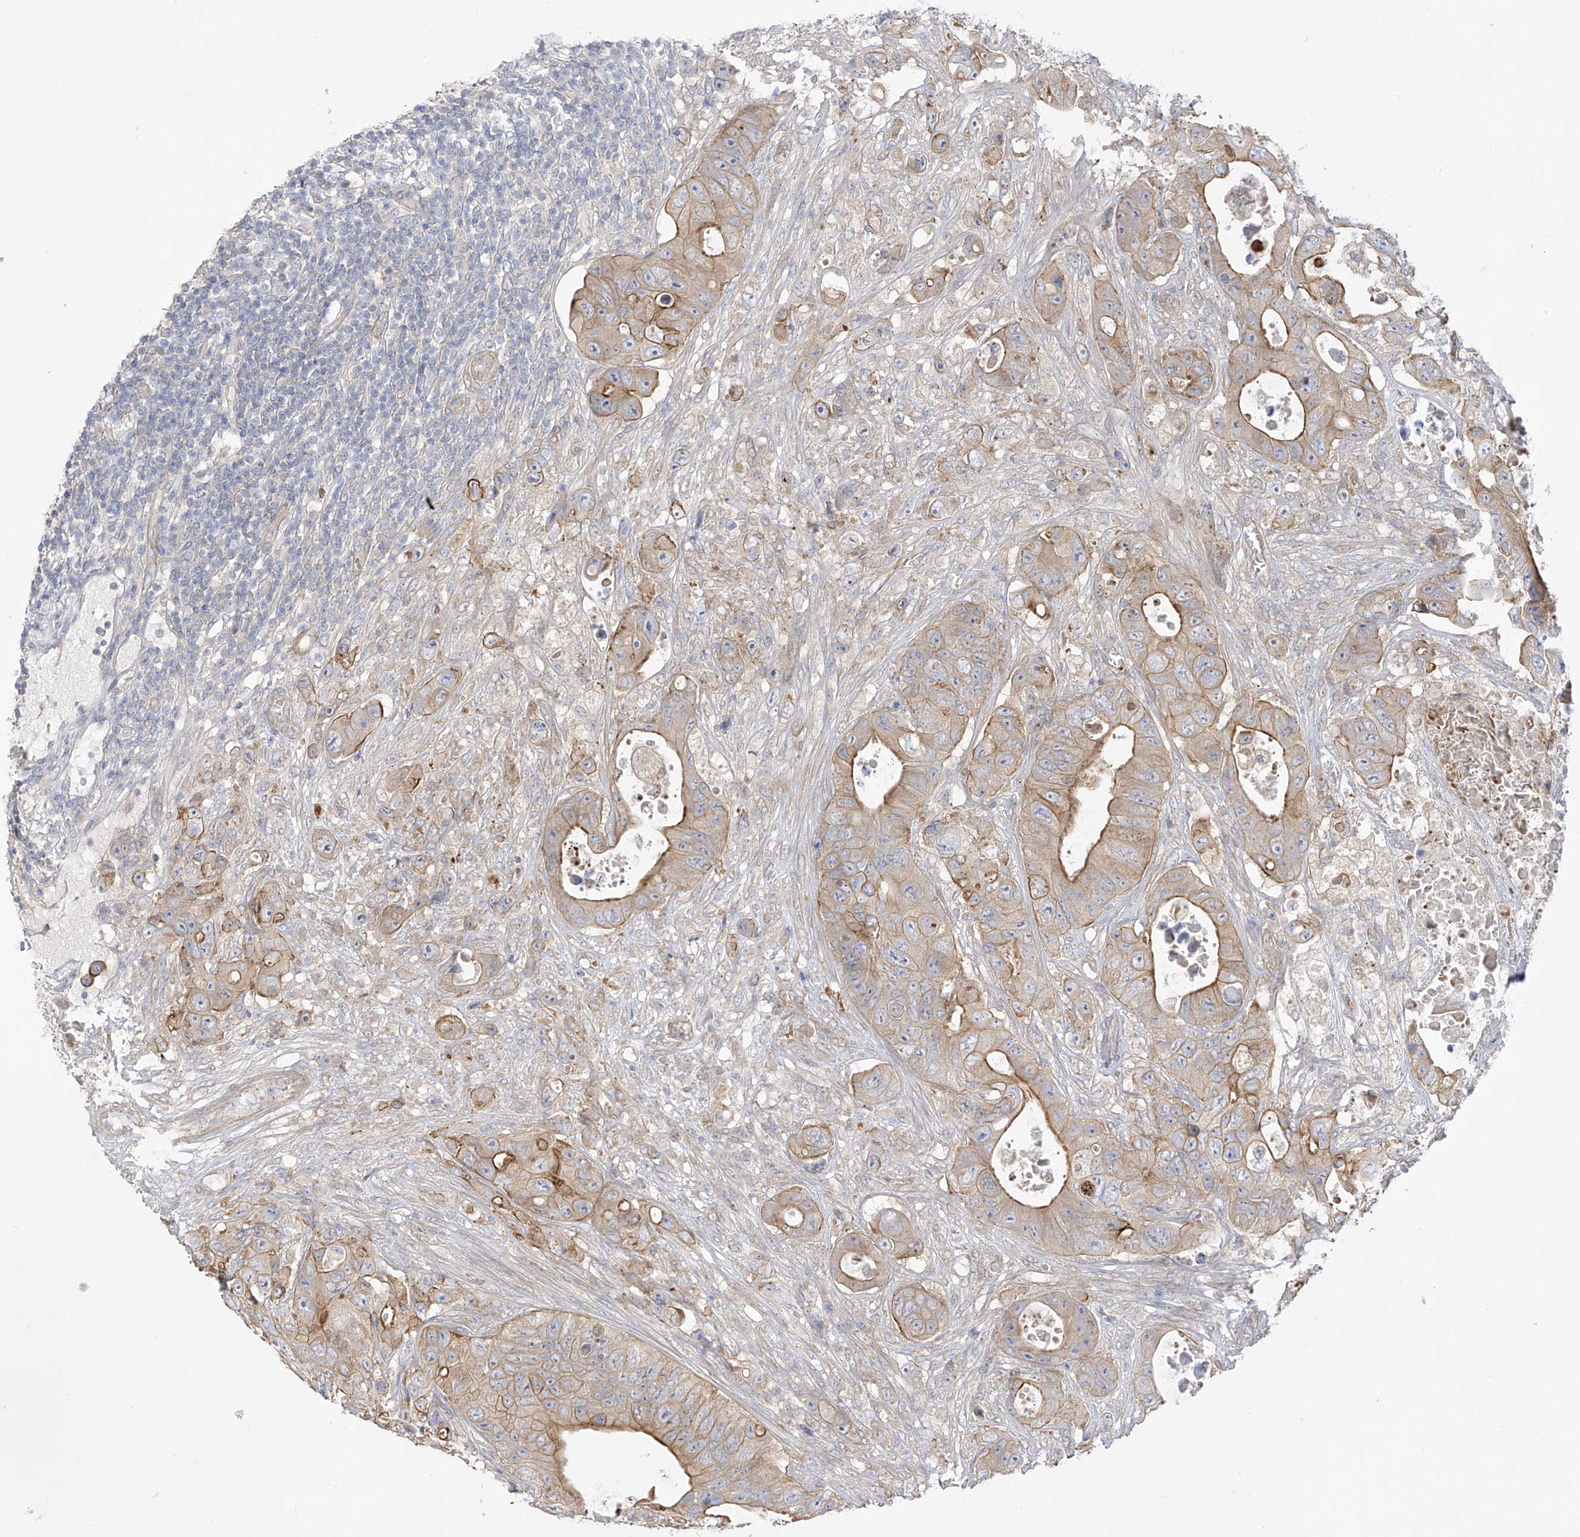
{"staining": {"intensity": "moderate", "quantity": ">75%", "location": "cytoplasmic/membranous"}, "tissue": "colorectal cancer", "cell_type": "Tumor cells", "image_type": "cancer", "snomed": [{"axis": "morphology", "description": "Adenocarcinoma, NOS"}, {"axis": "topography", "description": "Colon"}], "caption": "The image displays staining of colorectal cancer (adenocarcinoma), revealing moderate cytoplasmic/membranous protein expression (brown color) within tumor cells. The protein is shown in brown color, while the nuclei are stained blue.", "gene": "EIPR1", "patient": {"sex": "female", "age": 46}}